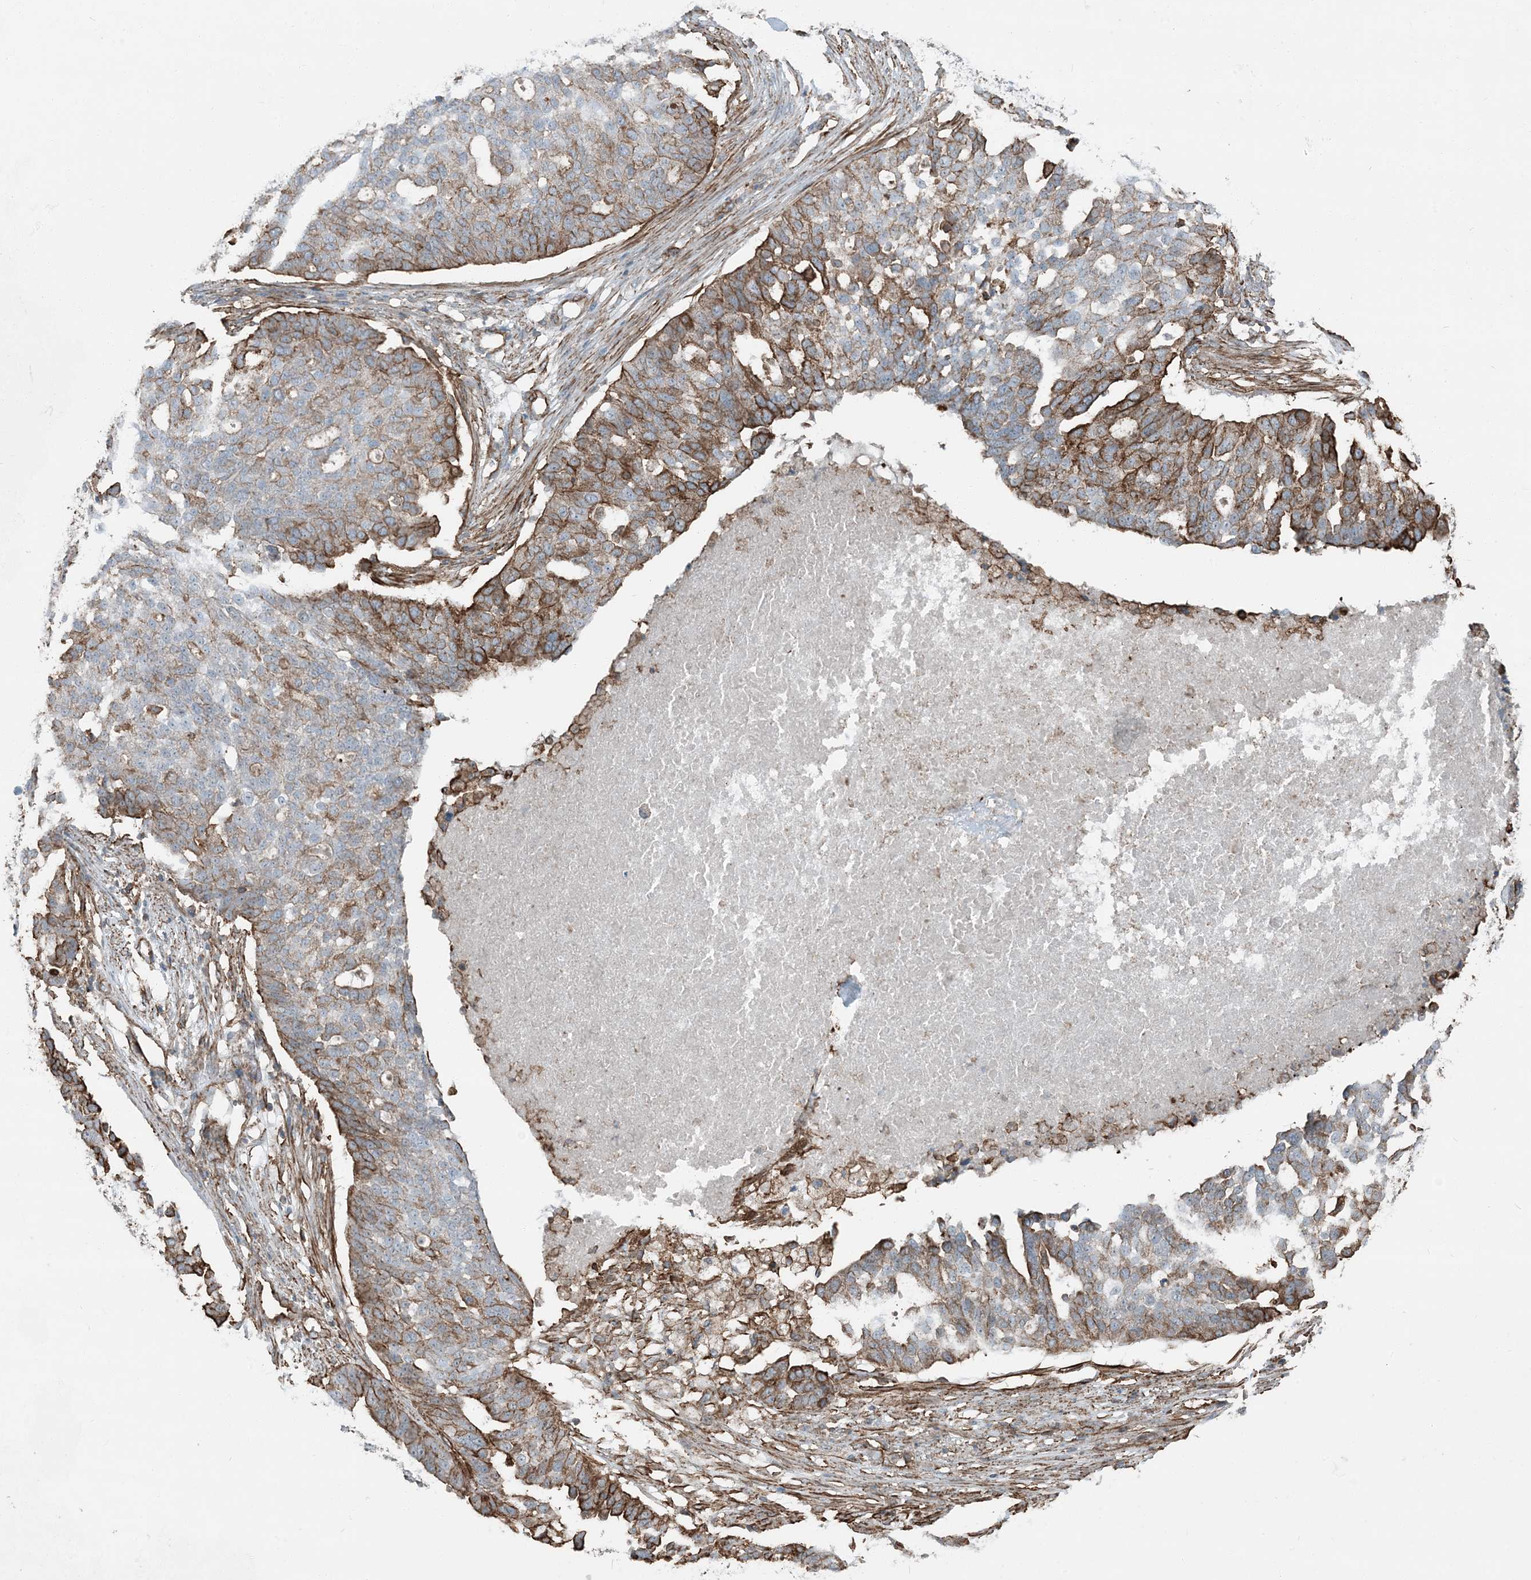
{"staining": {"intensity": "moderate", "quantity": "25%-75%", "location": "cytoplasmic/membranous"}, "tissue": "ovarian cancer", "cell_type": "Tumor cells", "image_type": "cancer", "snomed": [{"axis": "morphology", "description": "Cystadenocarcinoma, serous, NOS"}, {"axis": "topography", "description": "Ovary"}], "caption": "There is medium levels of moderate cytoplasmic/membranous expression in tumor cells of ovarian cancer, as demonstrated by immunohistochemical staining (brown color).", "gene": "APOBEC3C", "patient": {"sex": "female", "age": 59}}